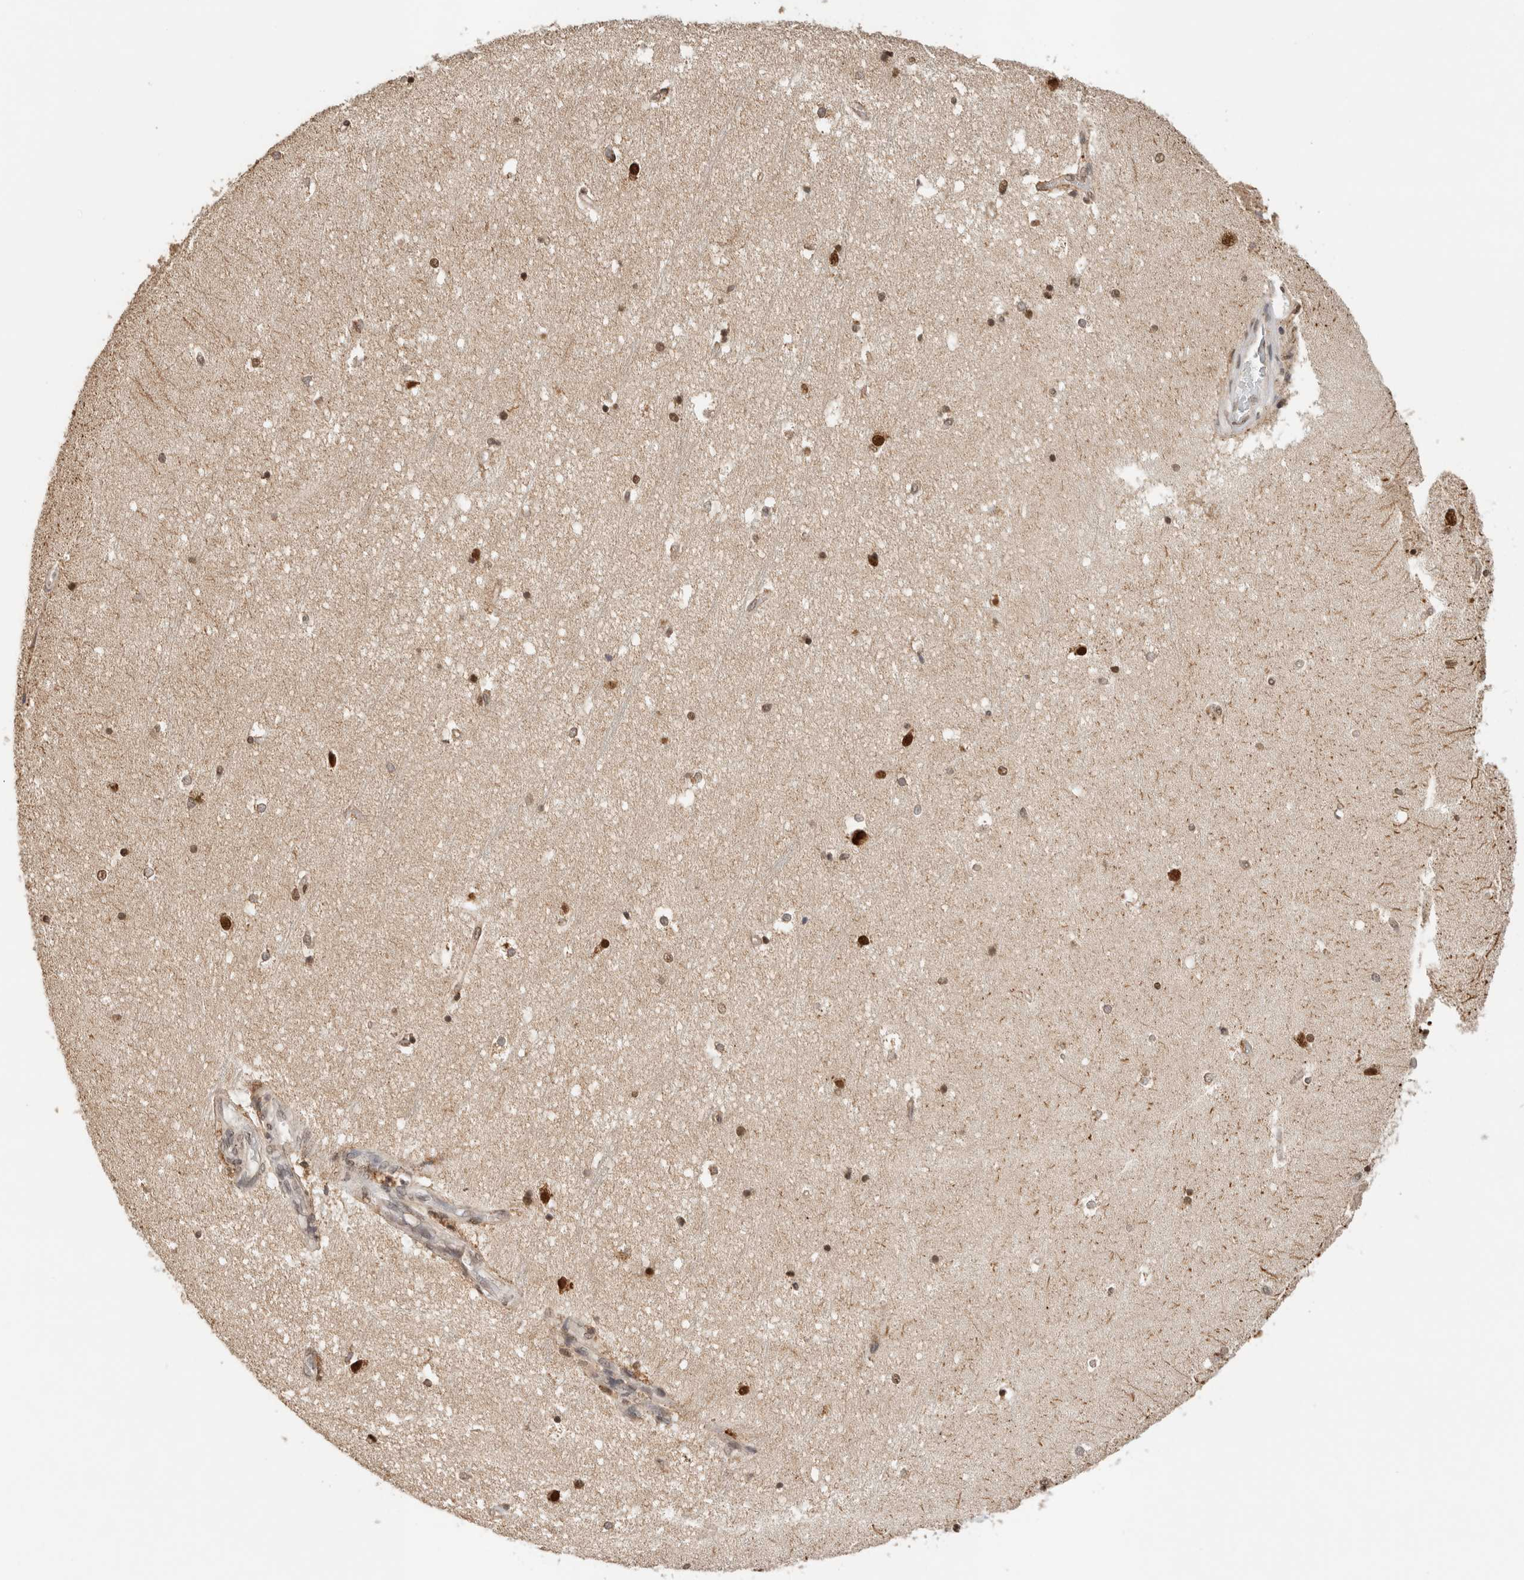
{"staining": {"intensity": "moderate", "quantity": "25%-75%", "location": "nuclear"}, "tissue": "hippocampus", "cell_type": "Glial cells", "image_type": "normal", "snomed": [{"axis": "morphology", "description": "Normal tissue, NOS"}, {"axis": "topography", "description": "Hippocampus"}], "caption": "Normal hippocampus was stained to show a protein in brown. There is medium levels of moderate nuclear positivity in approximately 25%-75% of glial cells. (DAB IHC with brightfield microscopy, high magnification).", "gene": "C1orf21", "patient": {"sex": "male", "age": 45}}